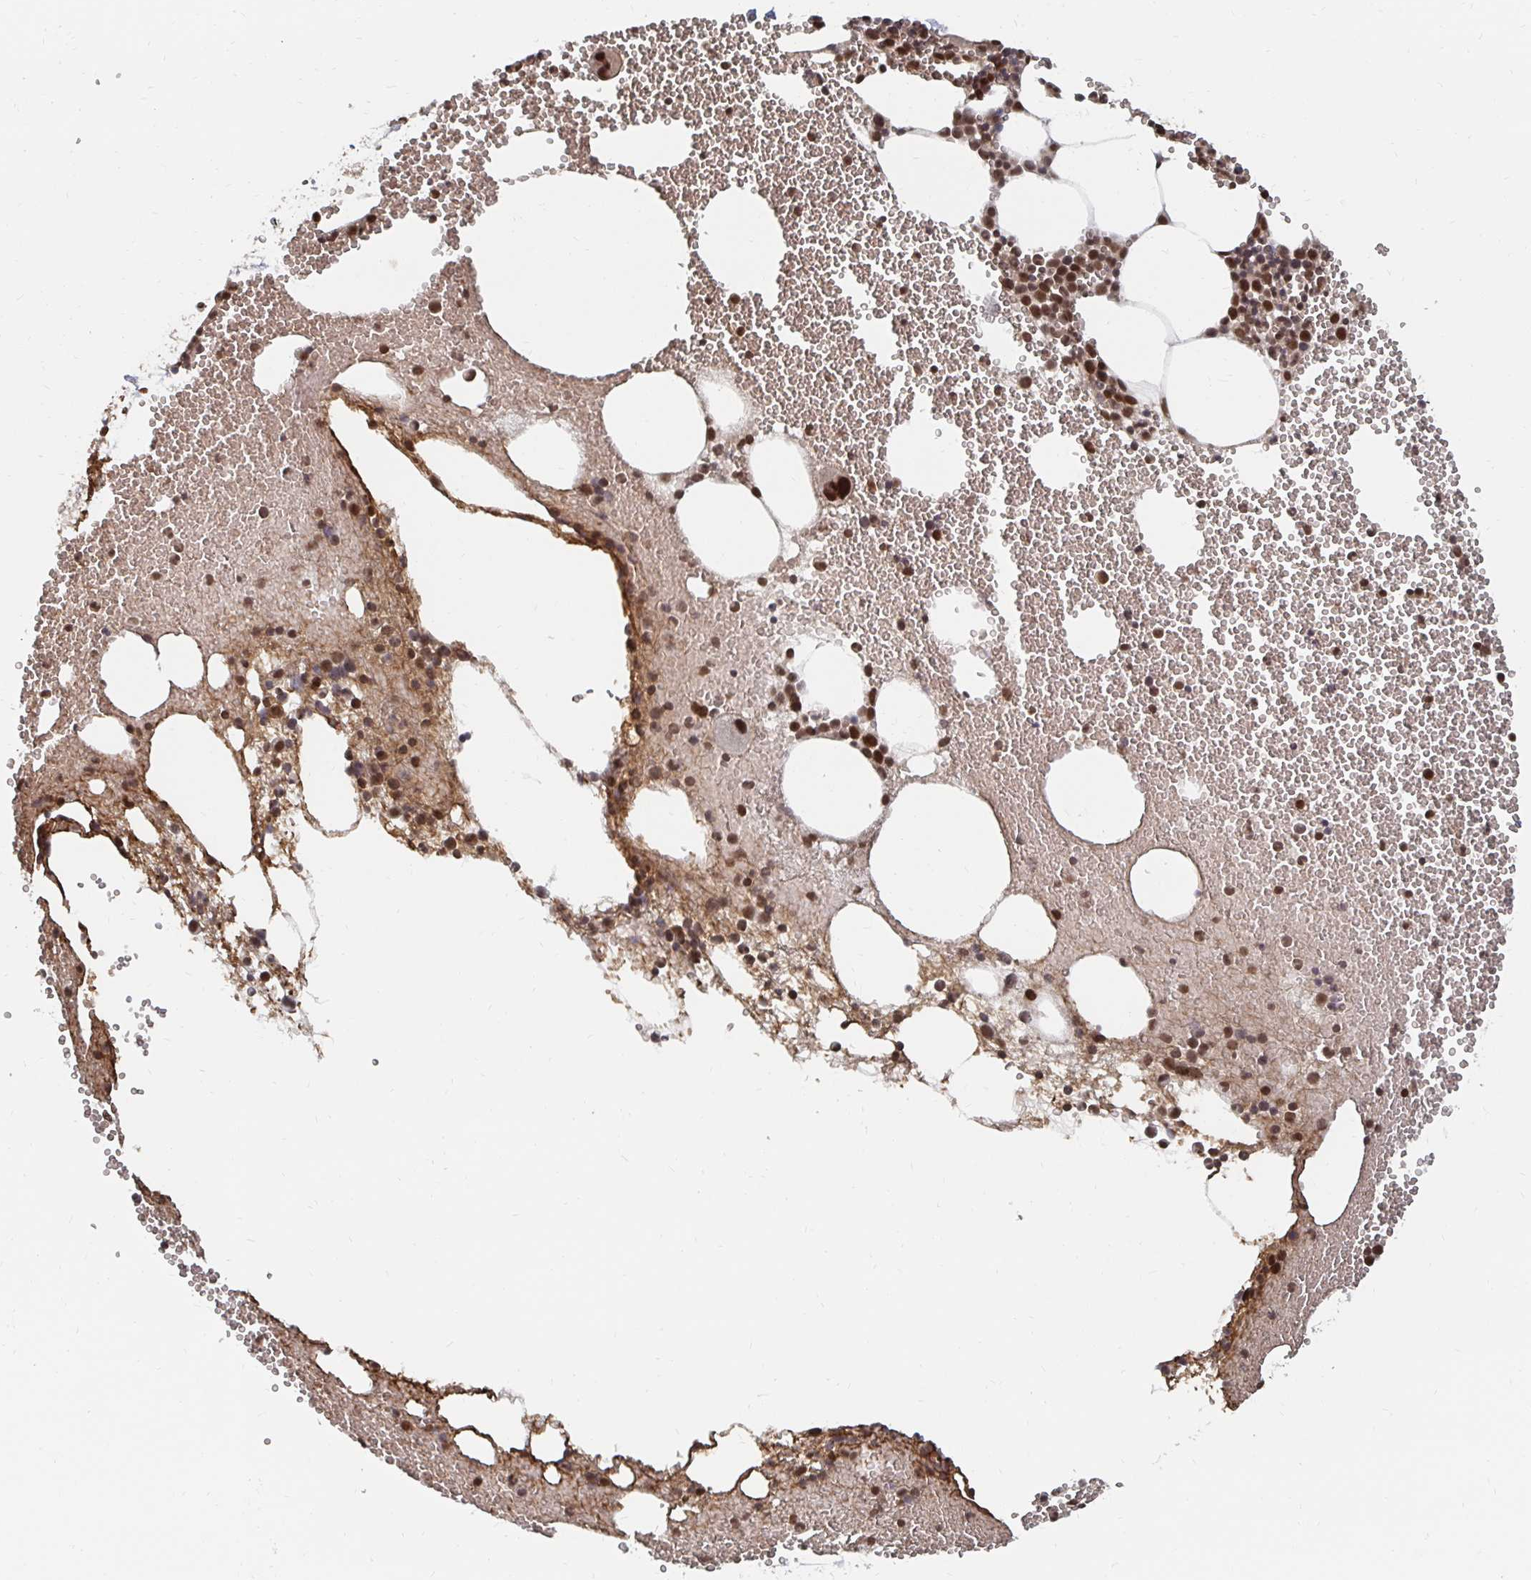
{"staining": {"intensity": "moderate", "quantity": ">75%", "location": "nuclear"}, "tissue": "bone marrow", "cell_type": "Hematopoietic cells", "image_type": "normal", "snomed": [{"axis": "morphology", "description": "Normal tissue, NOS"}, {"axis": "topography", "description": "Bone marrow"}], "caption": "Immunohistochemistry (IHC) (DAB (3,3'-diaminobenzidine)) staining of benign human bone marrow displays moderate nuclear protein staining in about >75% of hematopoietic cells. (brown staining indicates protein expression, while blue staining denotes nuclei).", "gene": "GTF3C6", "patient": {"sex": "female", "age": 80}}